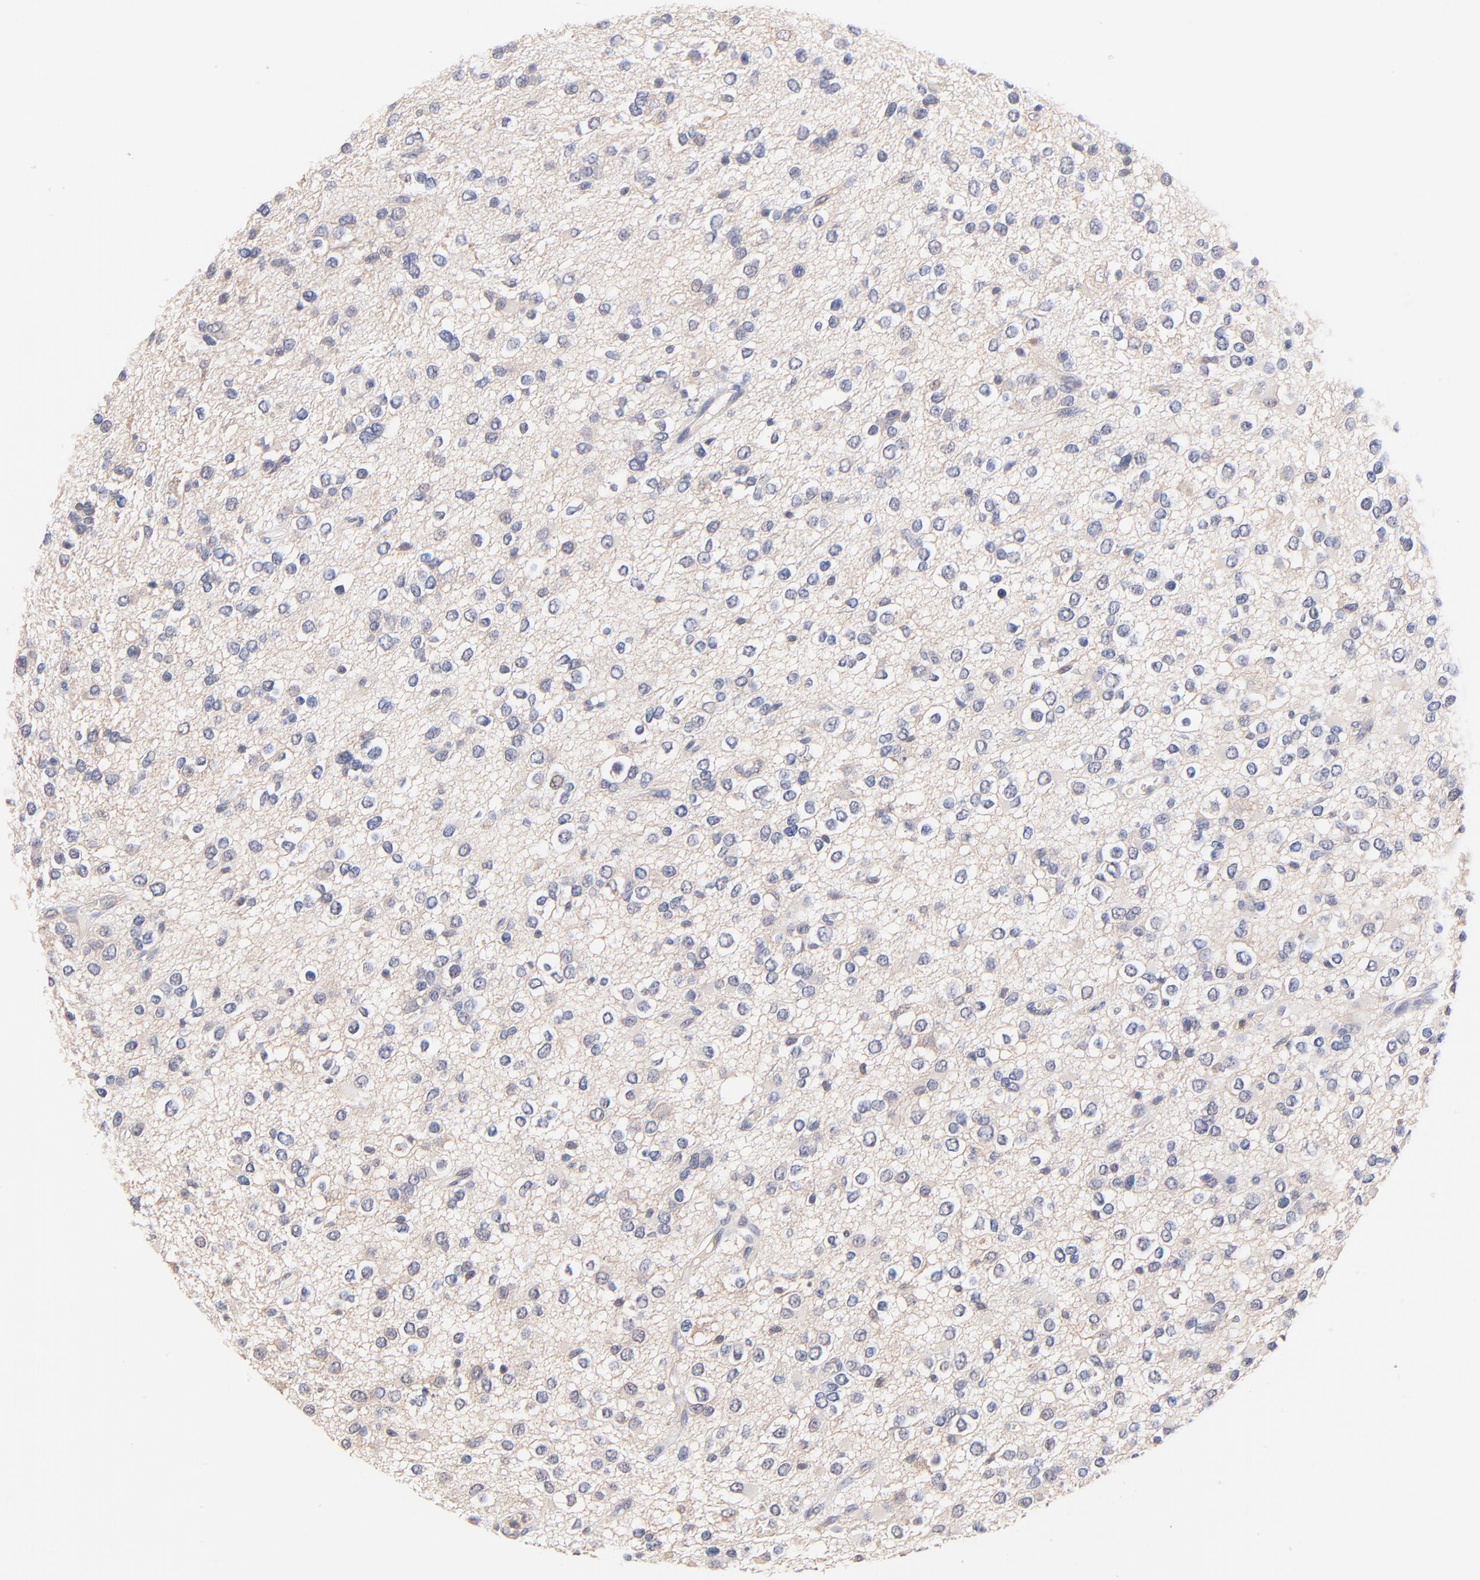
{"staining": {"intensity": "negative", "quantity": "none", "location": "none"}, "tissue": "glioma", "cell_type": "Tumor cells", "image_type": "cancer", "snomed": [{"axis": "morphology", "description": "Glioma, malignant, Low grade"}, {"axis": "topography", "description": "Brain"}], "caption": "A high-resolution photomicrograph shows immunohistochemistry (IHC) staining of malignant glioma (low-grade), which displays no significant expression in tumor cells. Brightfield microscopy of IHC stained with DAB (3,3'-diaminobenzidine) (brown) and hematoxylin (blue), captured at high magnification.", "gene": "PTK7", "patient": {"sex": "male", "age": 42}}